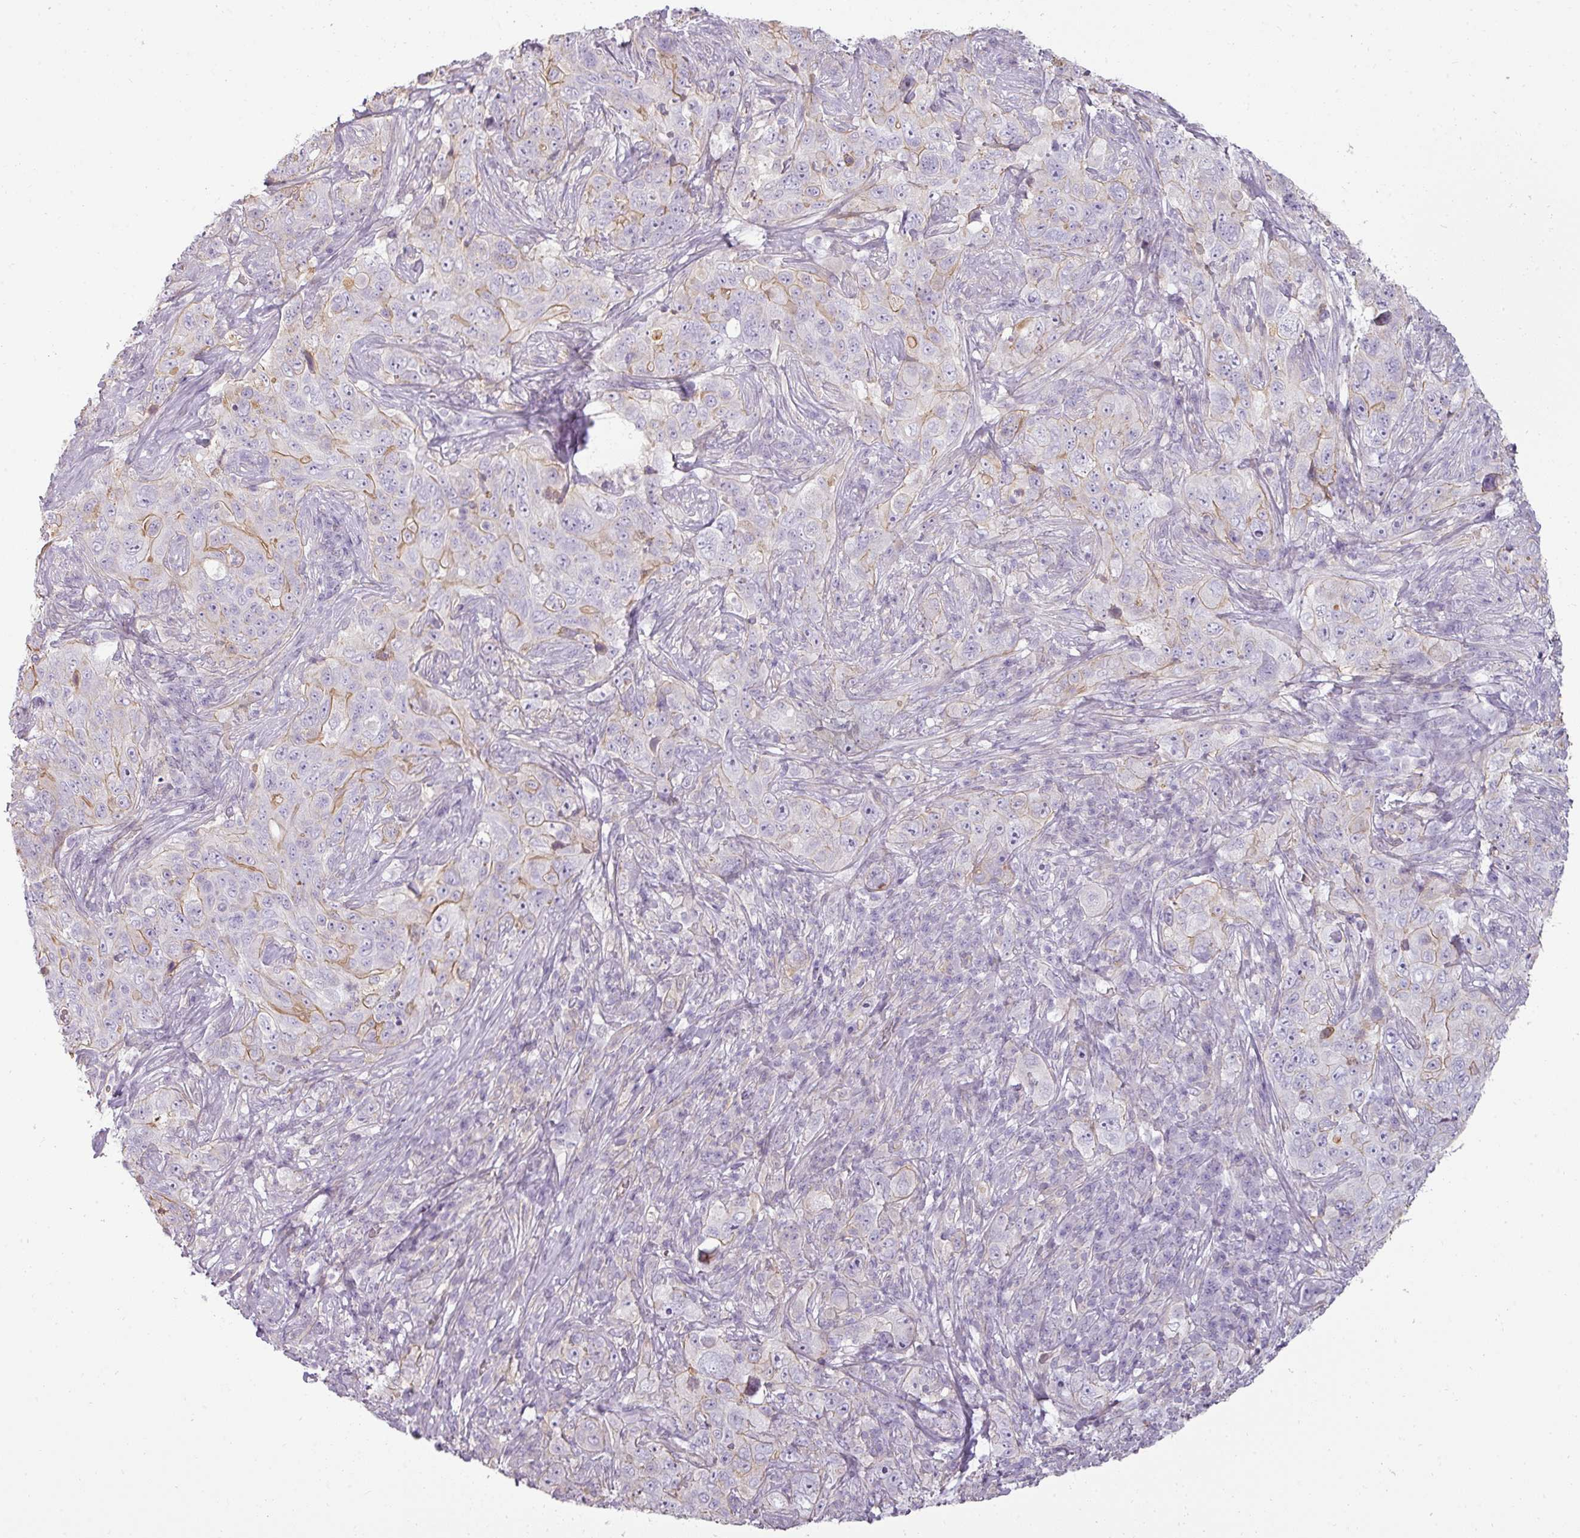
{"staining": {"intensity": "moderate", "quantity": "<25%", "location": "cytoplasmic/membranous"}, "tissue": "pancreatic cancer", "cell_type": "Tumor cells", "image_type": "cancer", "snomed": [{"axis": "morphology", "description": "Adenocarcinoma, NOS"}, {"axis": "topography", "description": "Pancreas"}], "caption": "This histopathology image shows immunohistochemistry staining of human pancreatic adenocarcinoma, with low moderate cytoplasmic/membranous staining in approximately <25% of tumor cells.", "gene": "ASB1", "patient": {"sex": "male", "age": 68}}